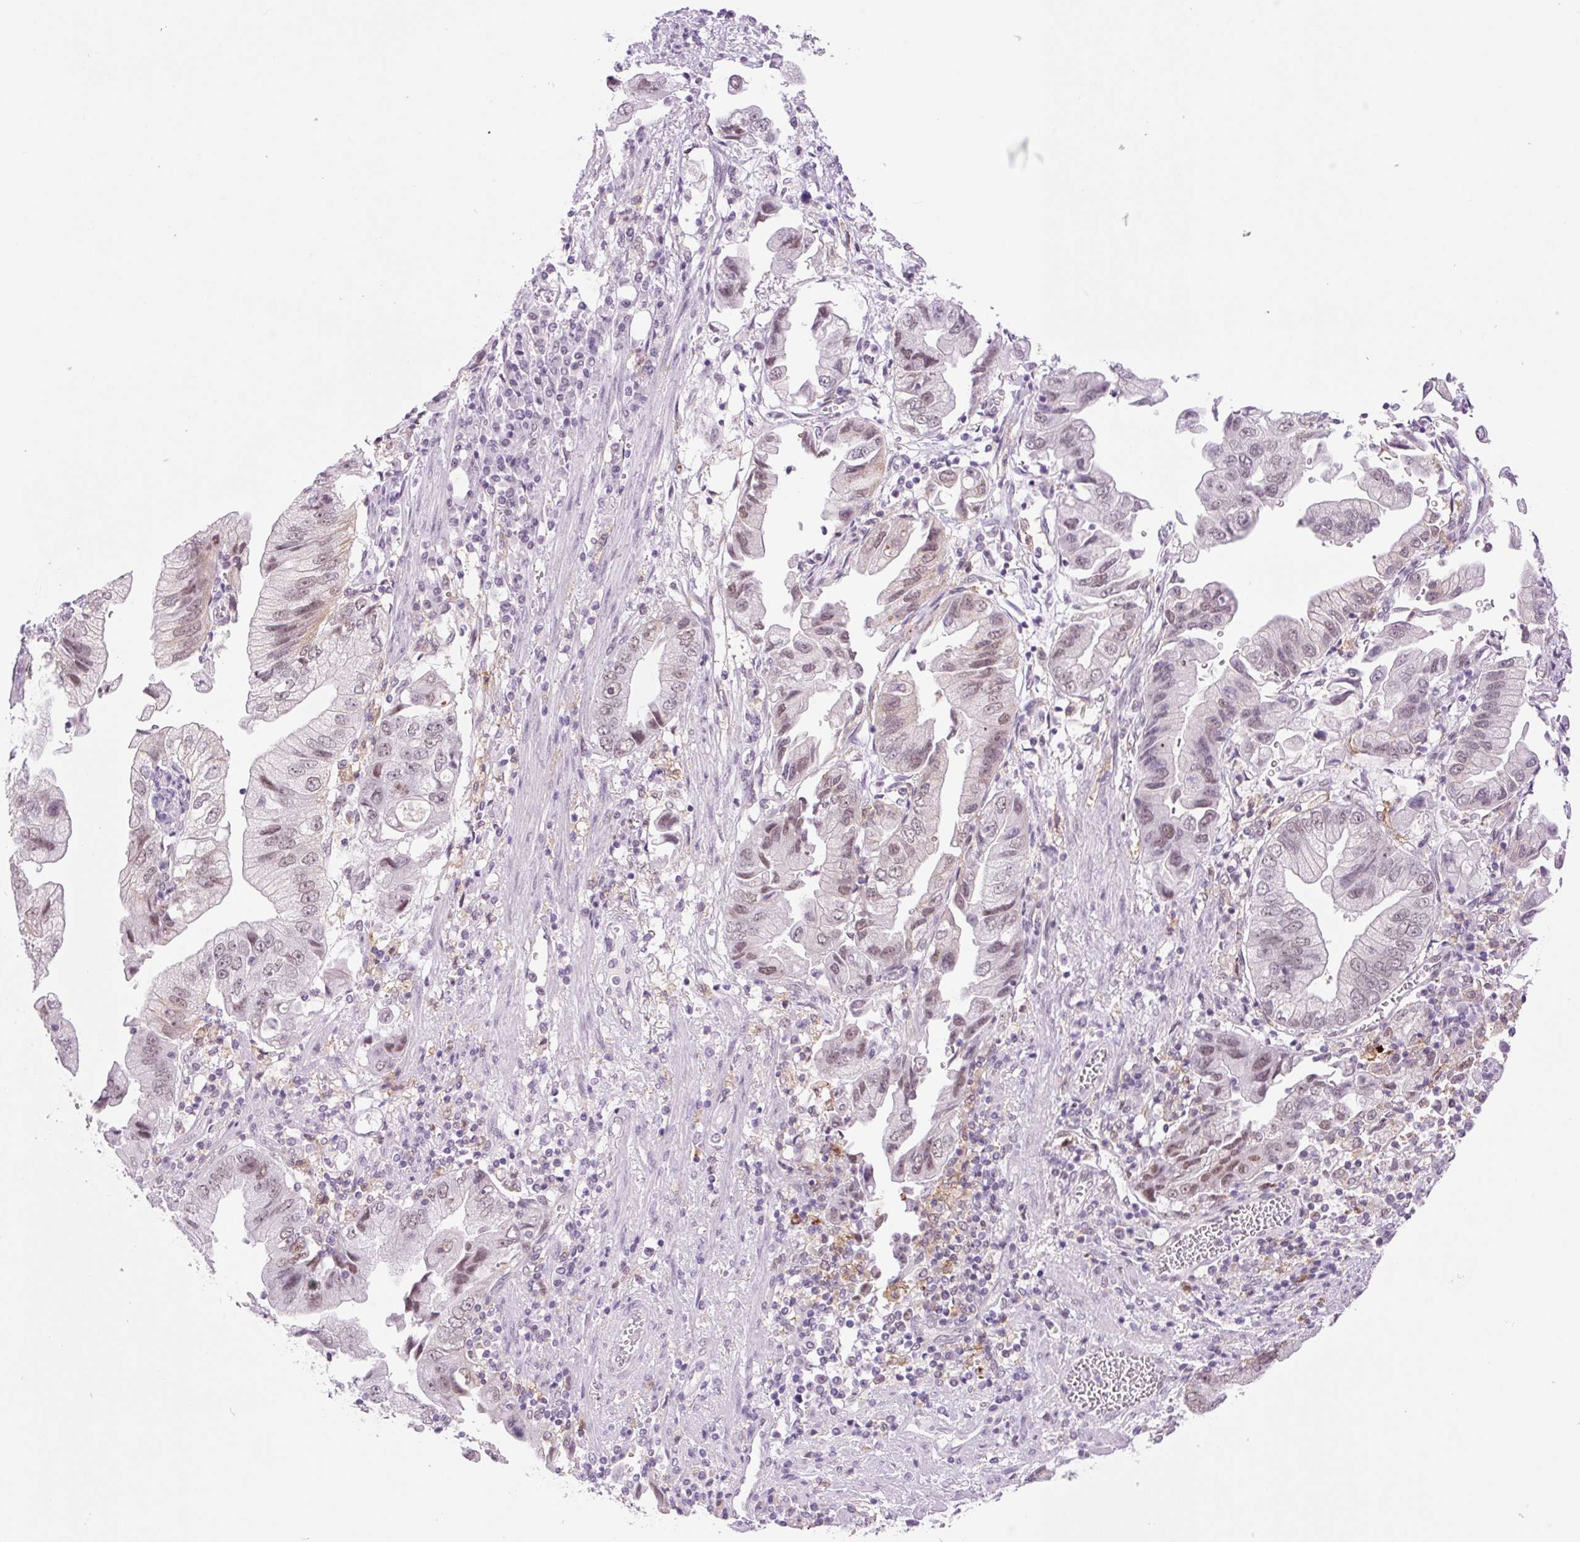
{"staining": {"intensity": "weak", "quantity": ">75%", "location": "nuclear"}, "tissue": "stomach cancer", "cell_type": "Tumor cells", "image_type": "cancer", "snomed": [{"axis": "morphology", "description": "Adenocarcinoma, NOS"}, {"axis": "topography", "description": "Stomach"}], "caption": "Immunohistochemistry (IHC) of human stomach cancer (adenocarcinoma) demonstrates low levels of weak nuclear expression in approximately >75% of tumor cells. Nuclei are stained in blue.", "gene": "PALM3", "patient": {"sex": "male", "age": 62}}